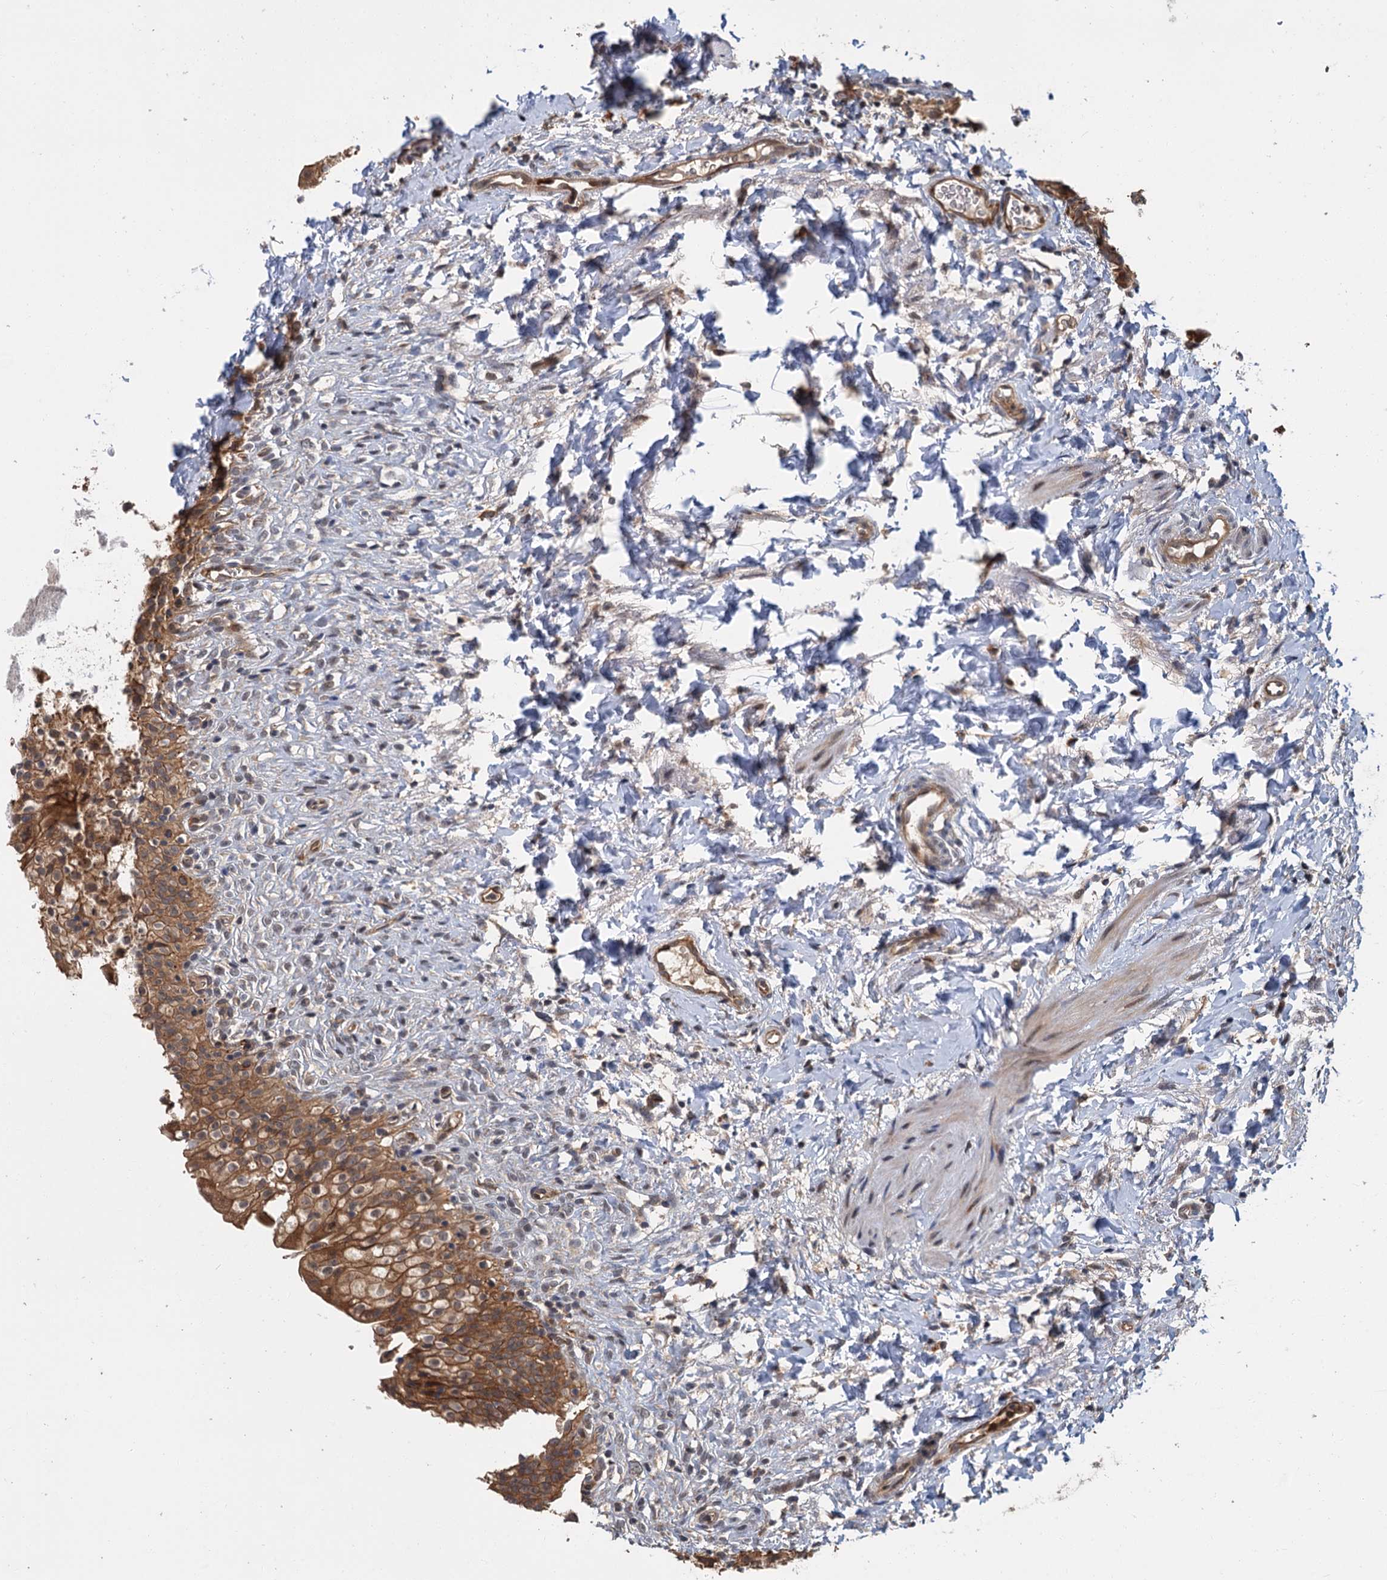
{"staining": {"intensity": "moderate", "quantity": ">75%", "location": "cytoplasmic/membranous"}, "tissue": "urinary bladder", "cell_type": "Urothelial cells", "image_type": "normal", "snomed": [{"axis": "morphology", "description": "Normal tissue, NOS"}, {"axis": "topography", "description": "Urinary bladder"}], "caption": "Brown immunohistochemical staining in normal urinary bladder reveals moderate cytoplasmic/membranous expression in about >75% of urothelial cells.", "gene": "KANSL2", "patient": {"sex": "male", "age": 55}}